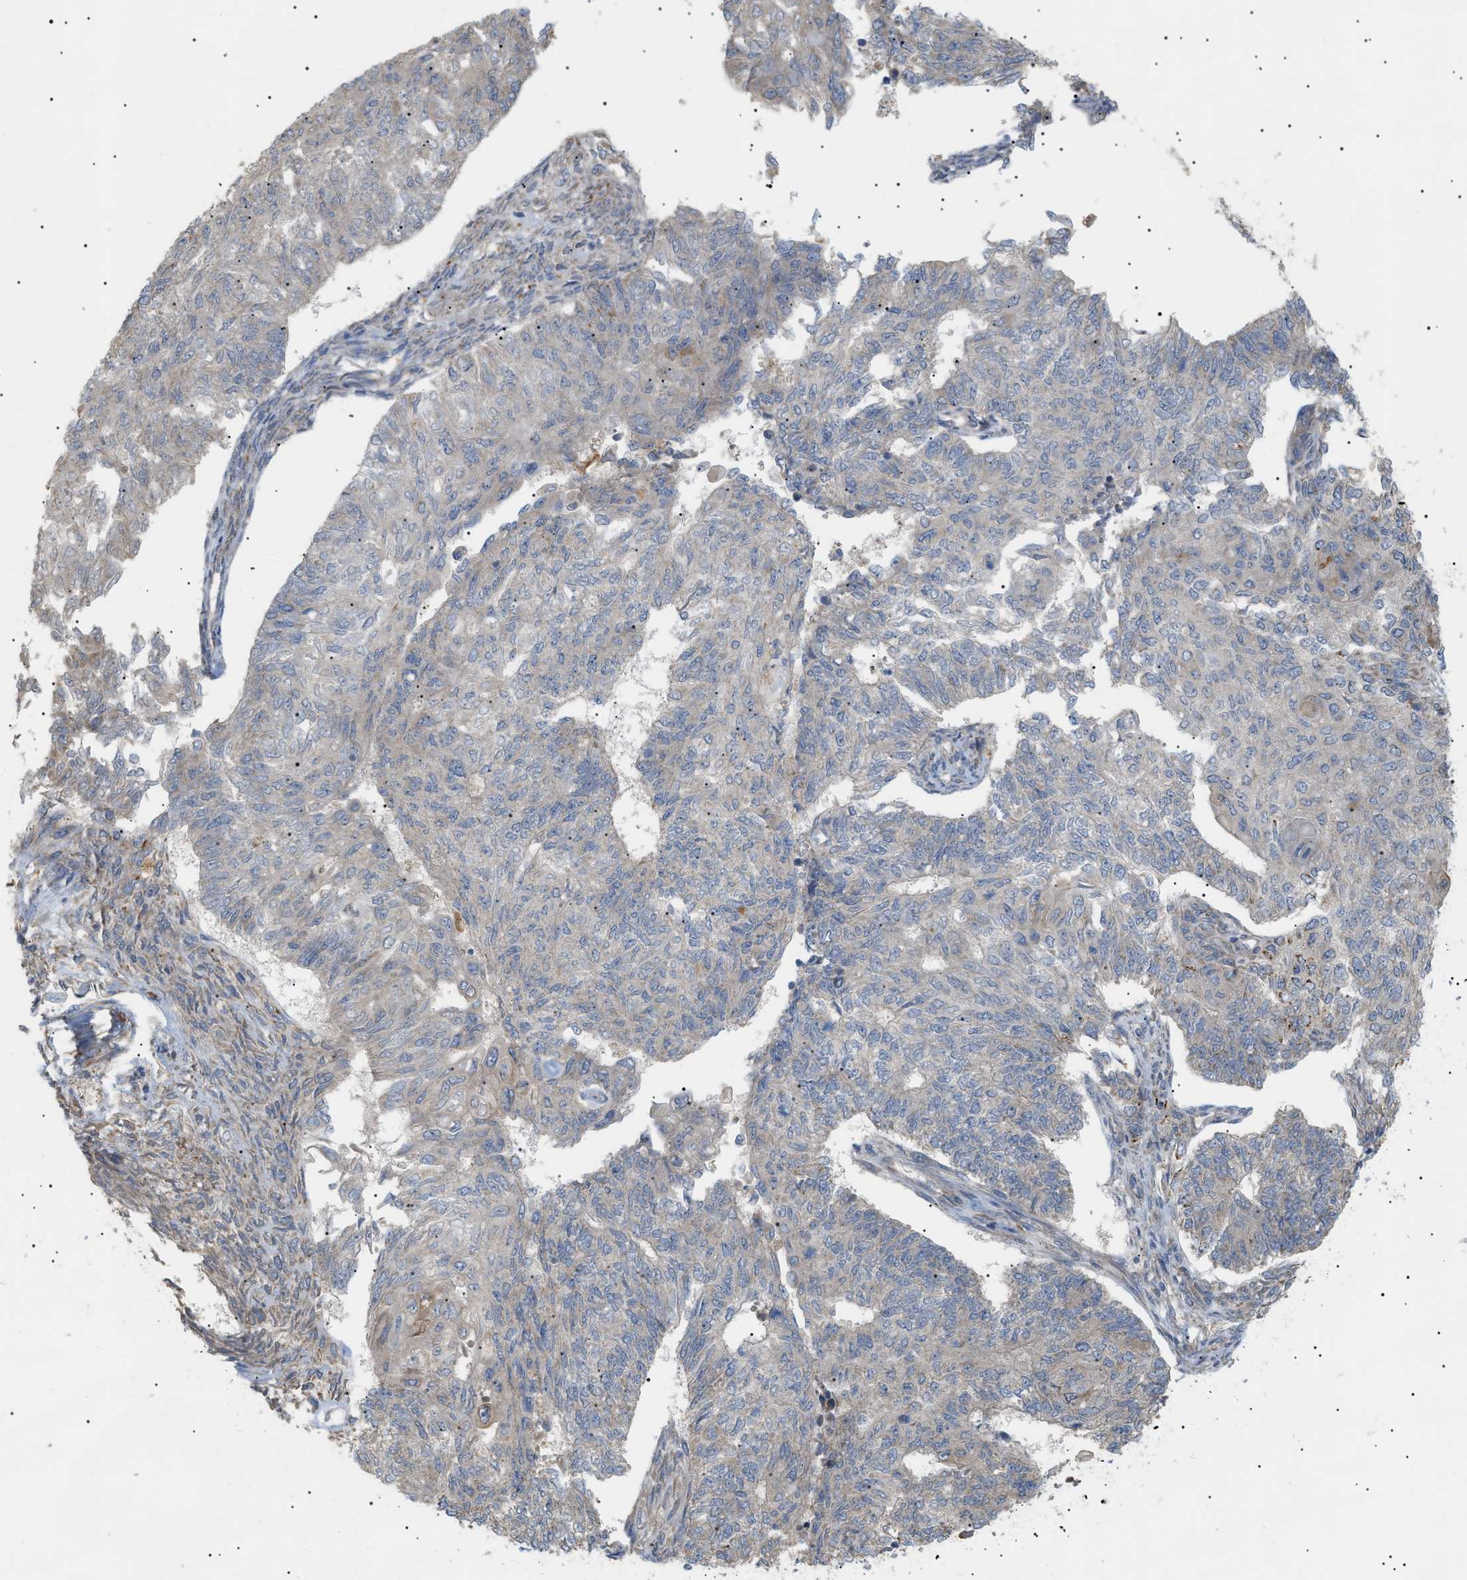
{"staining": {"intensity": "moderate", "quantity": "<25%", "location": "cytoplasmic/membranous"}, "tissue": "endometrial cancer", "cell_type": "Tumor cells", "image_type": "cancer", "snomed": [{"axis": "morphology", "description": "Adenocarcinoma, NOS"}, {"axis": "topography", "description": "Endometrium"}], "caption": "Adenocarcinoma (endometrial) tissue shows moderate cytoplasmic/membranous staining in about <25% of tumor cells, visualized by immunohistochemistry.", "gene": "IRS2", "patient": {"sex": "female", "age": 32}}